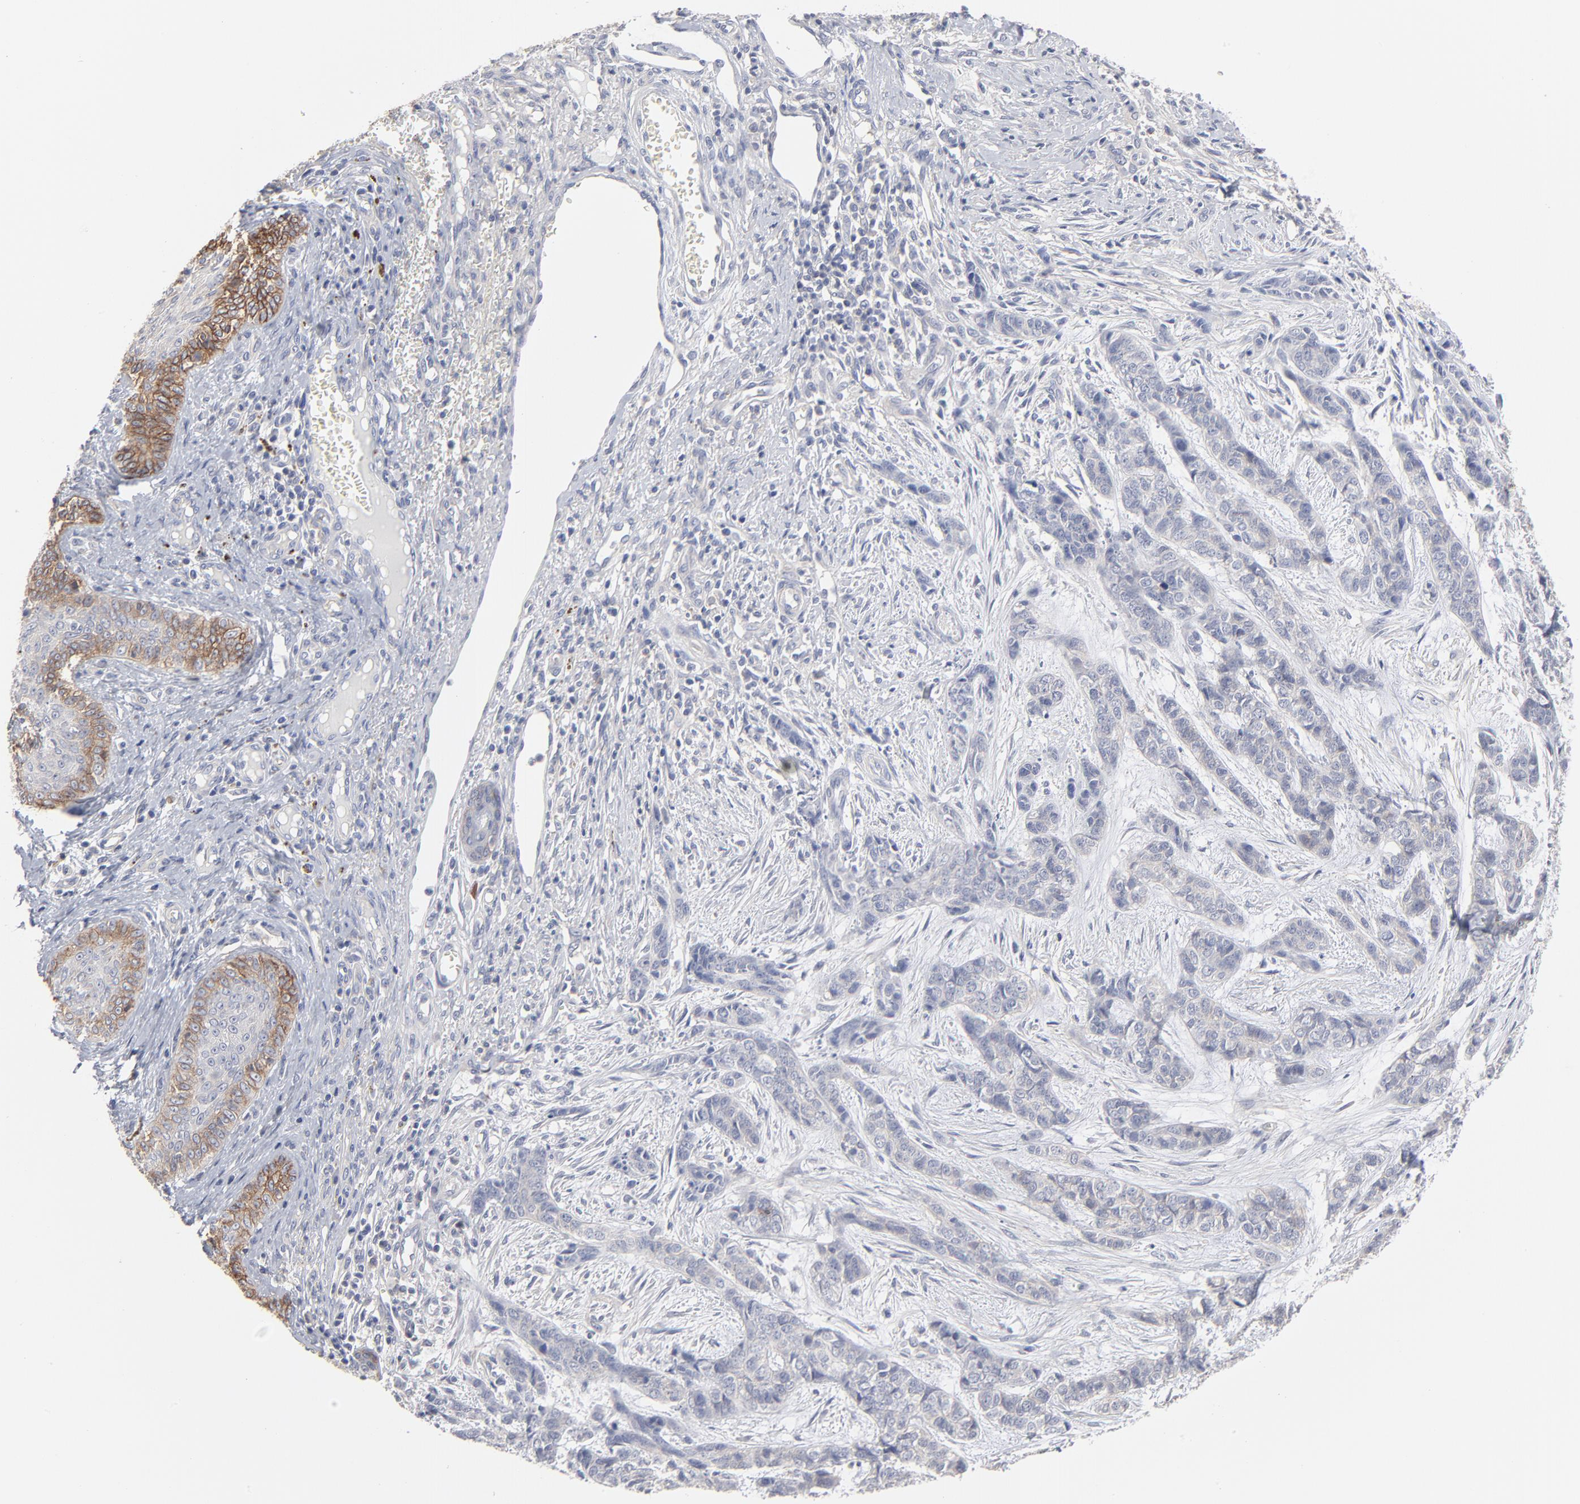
{"staining": {"intensity": "negative", "quantity": "none", "location": "none"}, "tissue": "skin cancer", "cell_type": "Tumor cells", "image_type": "cancer", "snomed": [{"axis": "morphology", "description": "Basal cell carcinoma"}, {"axis": "topography", "description": "Skin"}], "caption": "IHC photomicrograph of neoplastic tissue: human skin cancer stained with DAB (3,3'-diaminobenzidine) displays no significant protein staining in tumor cells.", "gene": "SLC16A1", "patient": {"sex": "female", "age": 64}}